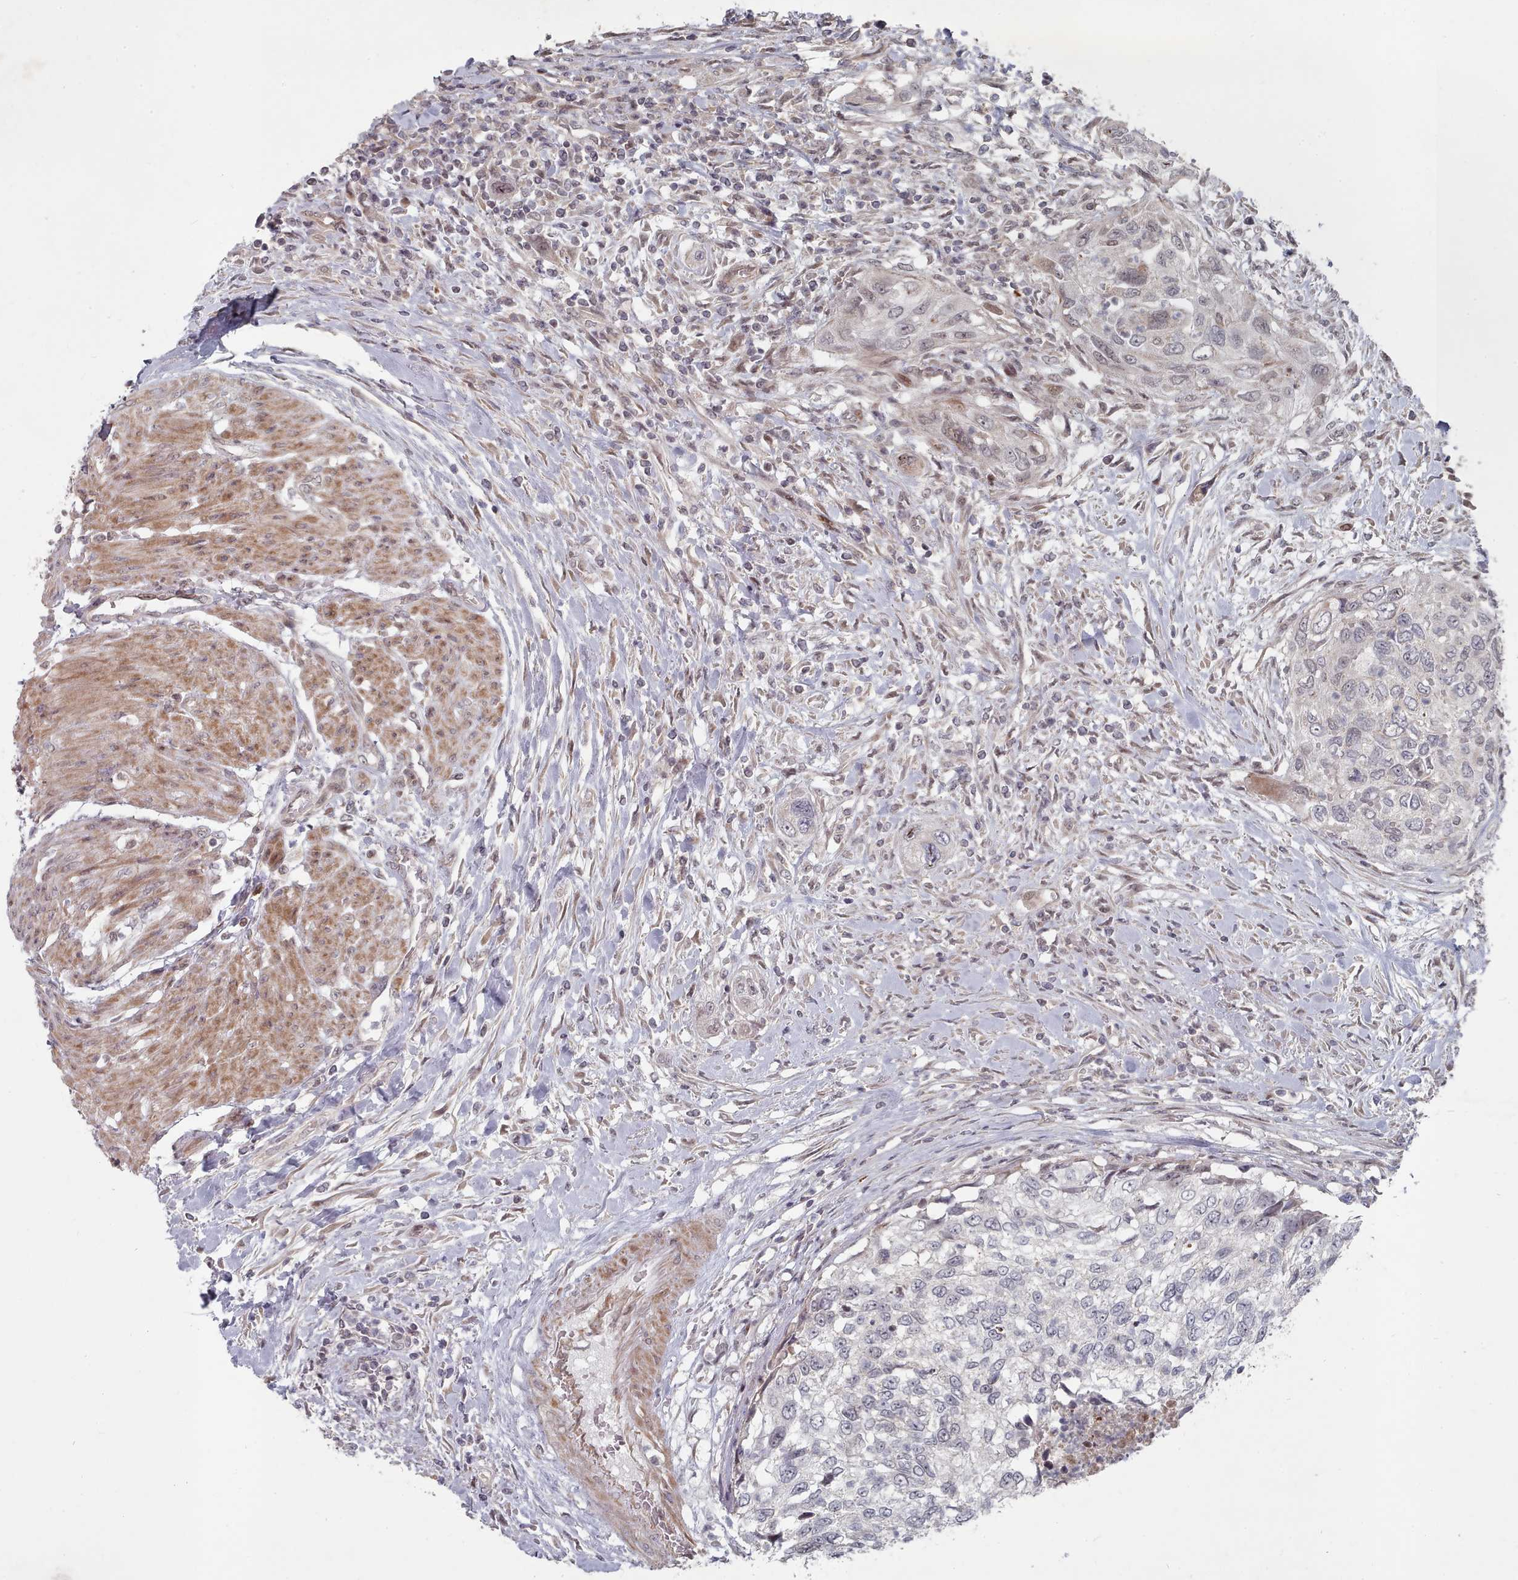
{"staining": {"intensity": "negative", "quantity": "none", "location": "none"}, "tissue": "urothelial cancer", "cell_type": "Tumor cells", "image_type": "cancer", "snomed": [{"axis": "morphology", "description": "Urothelial carcinoma, High grade"}, {"axis": "topography", "description": "Urinary bladder"}], "caption": "Micrograph shows no significant protein expression in tumor cells of urothelial cancer. Brightfield microscopy of immunohistochemistry (IHC) stained with DAB (3,3'-diaminobenzidine) (brown) and hematoxylin (blue), captured at high magnification.", "gene": "CPSF4", "patient": {"sex": "female", "age": 60}}